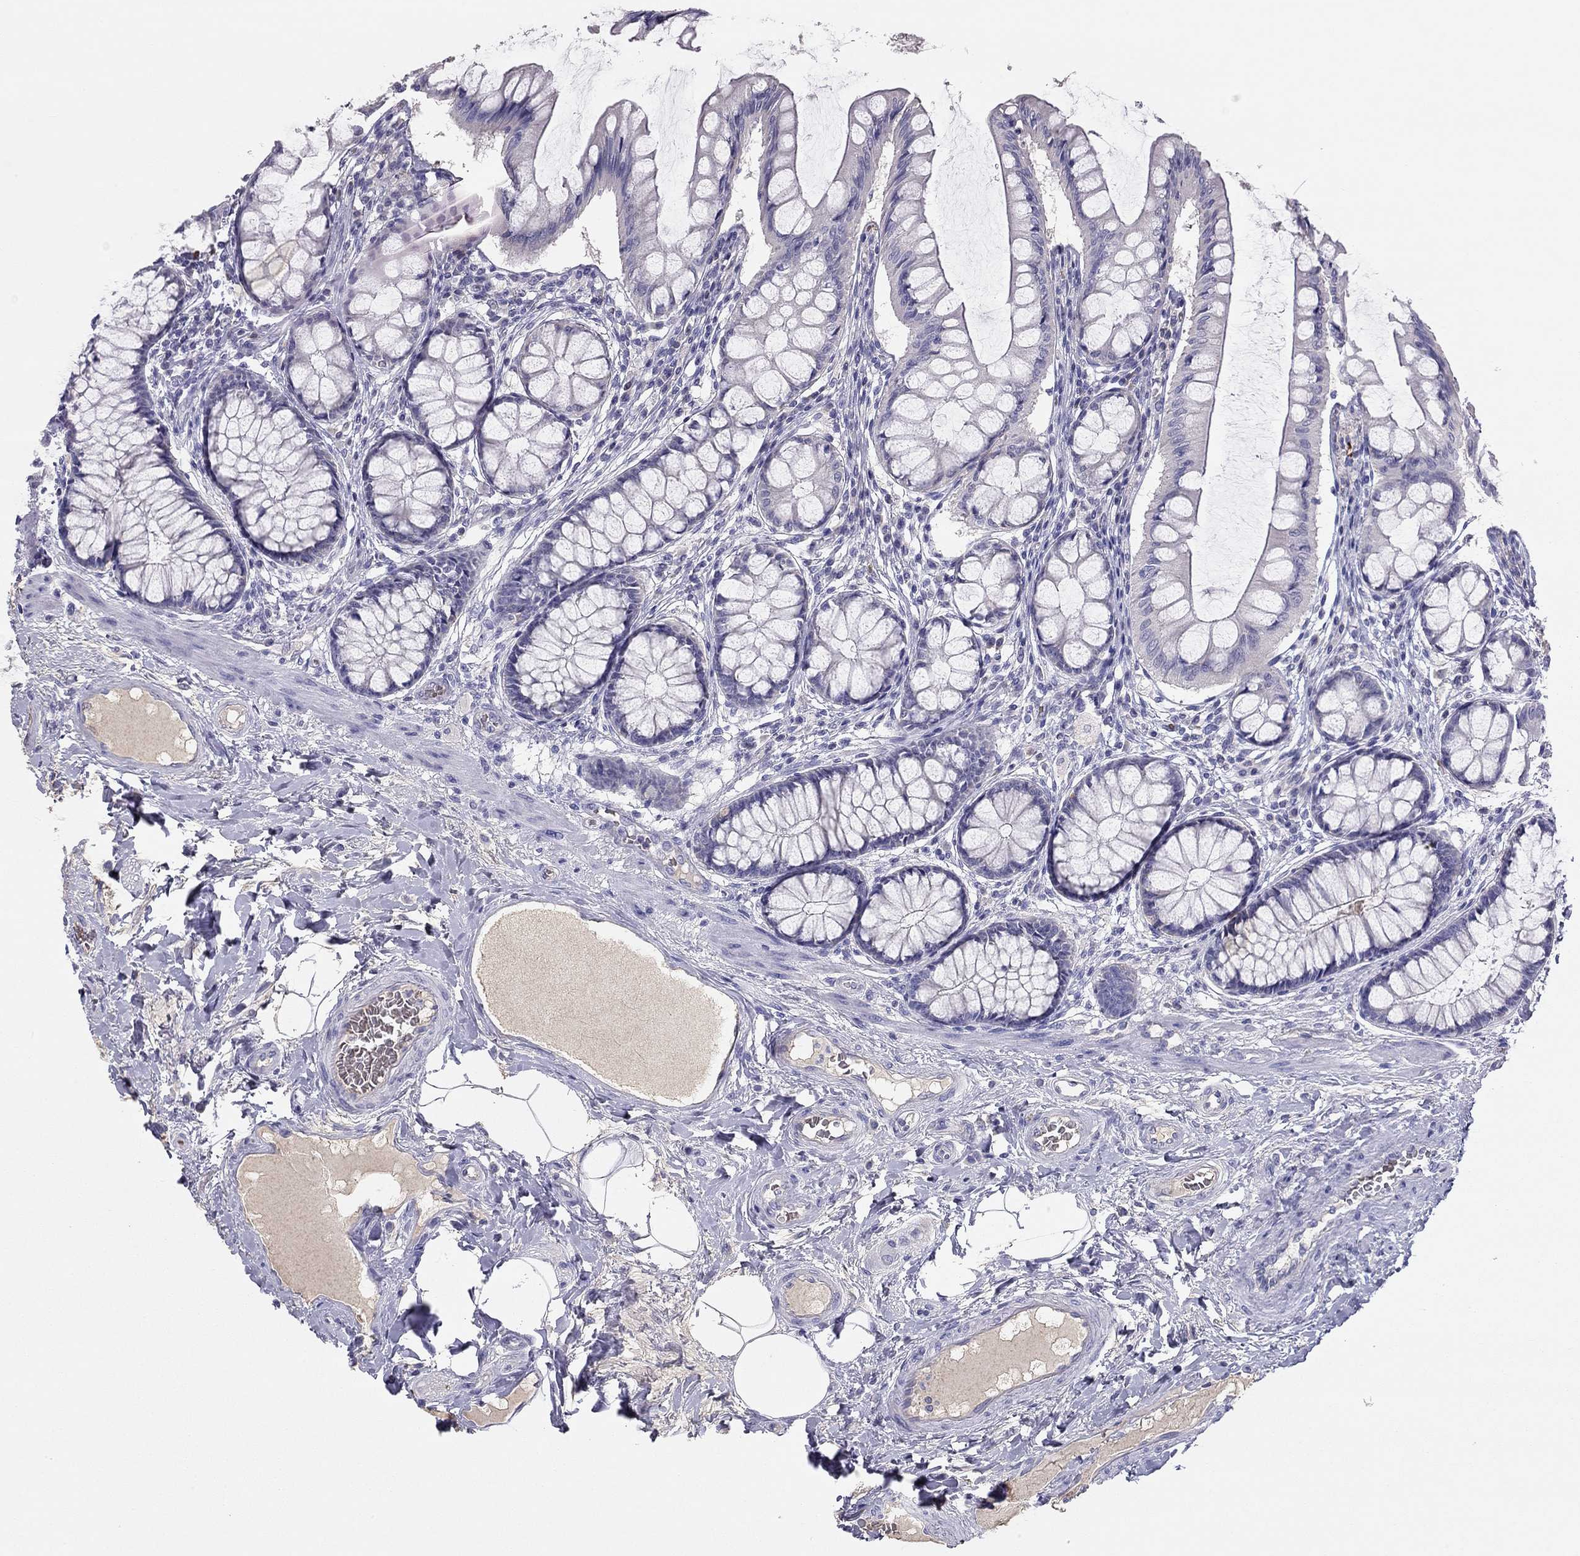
{"staining": {"intensity": "negative", "quantity": "none", "location": "none"}, "tissue": "colon", "cell_type": "Endothelial cells", "image_type": "normal", "snomed": [{"axis": "morphology", "description": "Normal tissue, NOS"}, {"axis": "topography", "description": "Colon"}], "caption": "Immunohistochemistry photomicrograph of unremarkable colon stained for a protein (brown), which exhibits no positivity in endothelial cells.", "gene": "RHCE", "patient": {"sex": "female", "age": 65}}